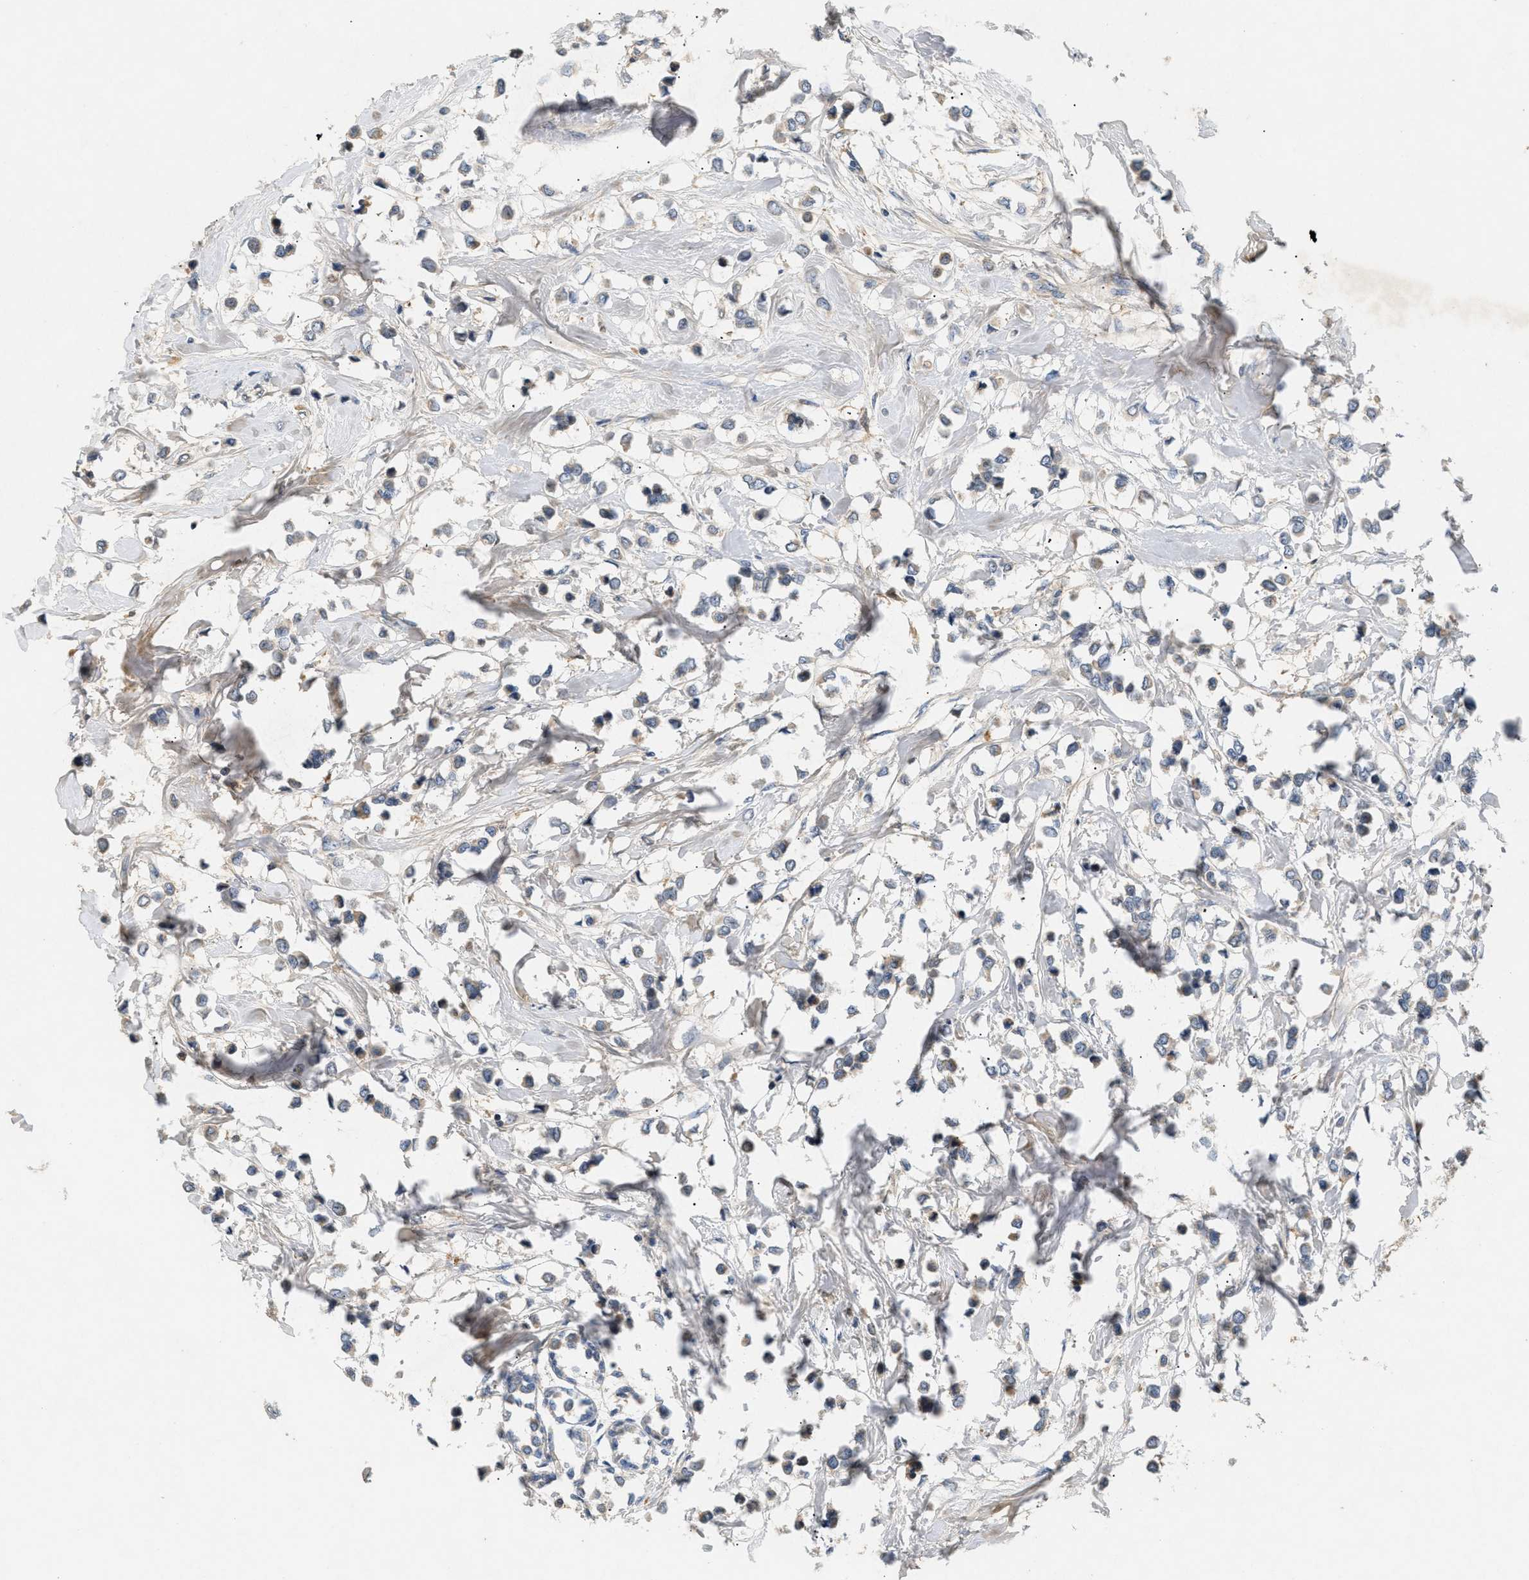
{"staining": {"intensity": "negative", "quantity": "none", "location": "none"}, "tissue": "breast cancer", "cell_type": "Tumor cells", "image_type": "cancer", "snomed": [{"axis": "morphology", "description": "Lobular carcinoma"}, {"axis": "topography", "description": "Breast"}], "caption": "This is an IHC image of breast lobular carcinoma. There is no expression in tumor cells.", "gene": "FARS2", "patient": {"sex": "female", "age": 51}}